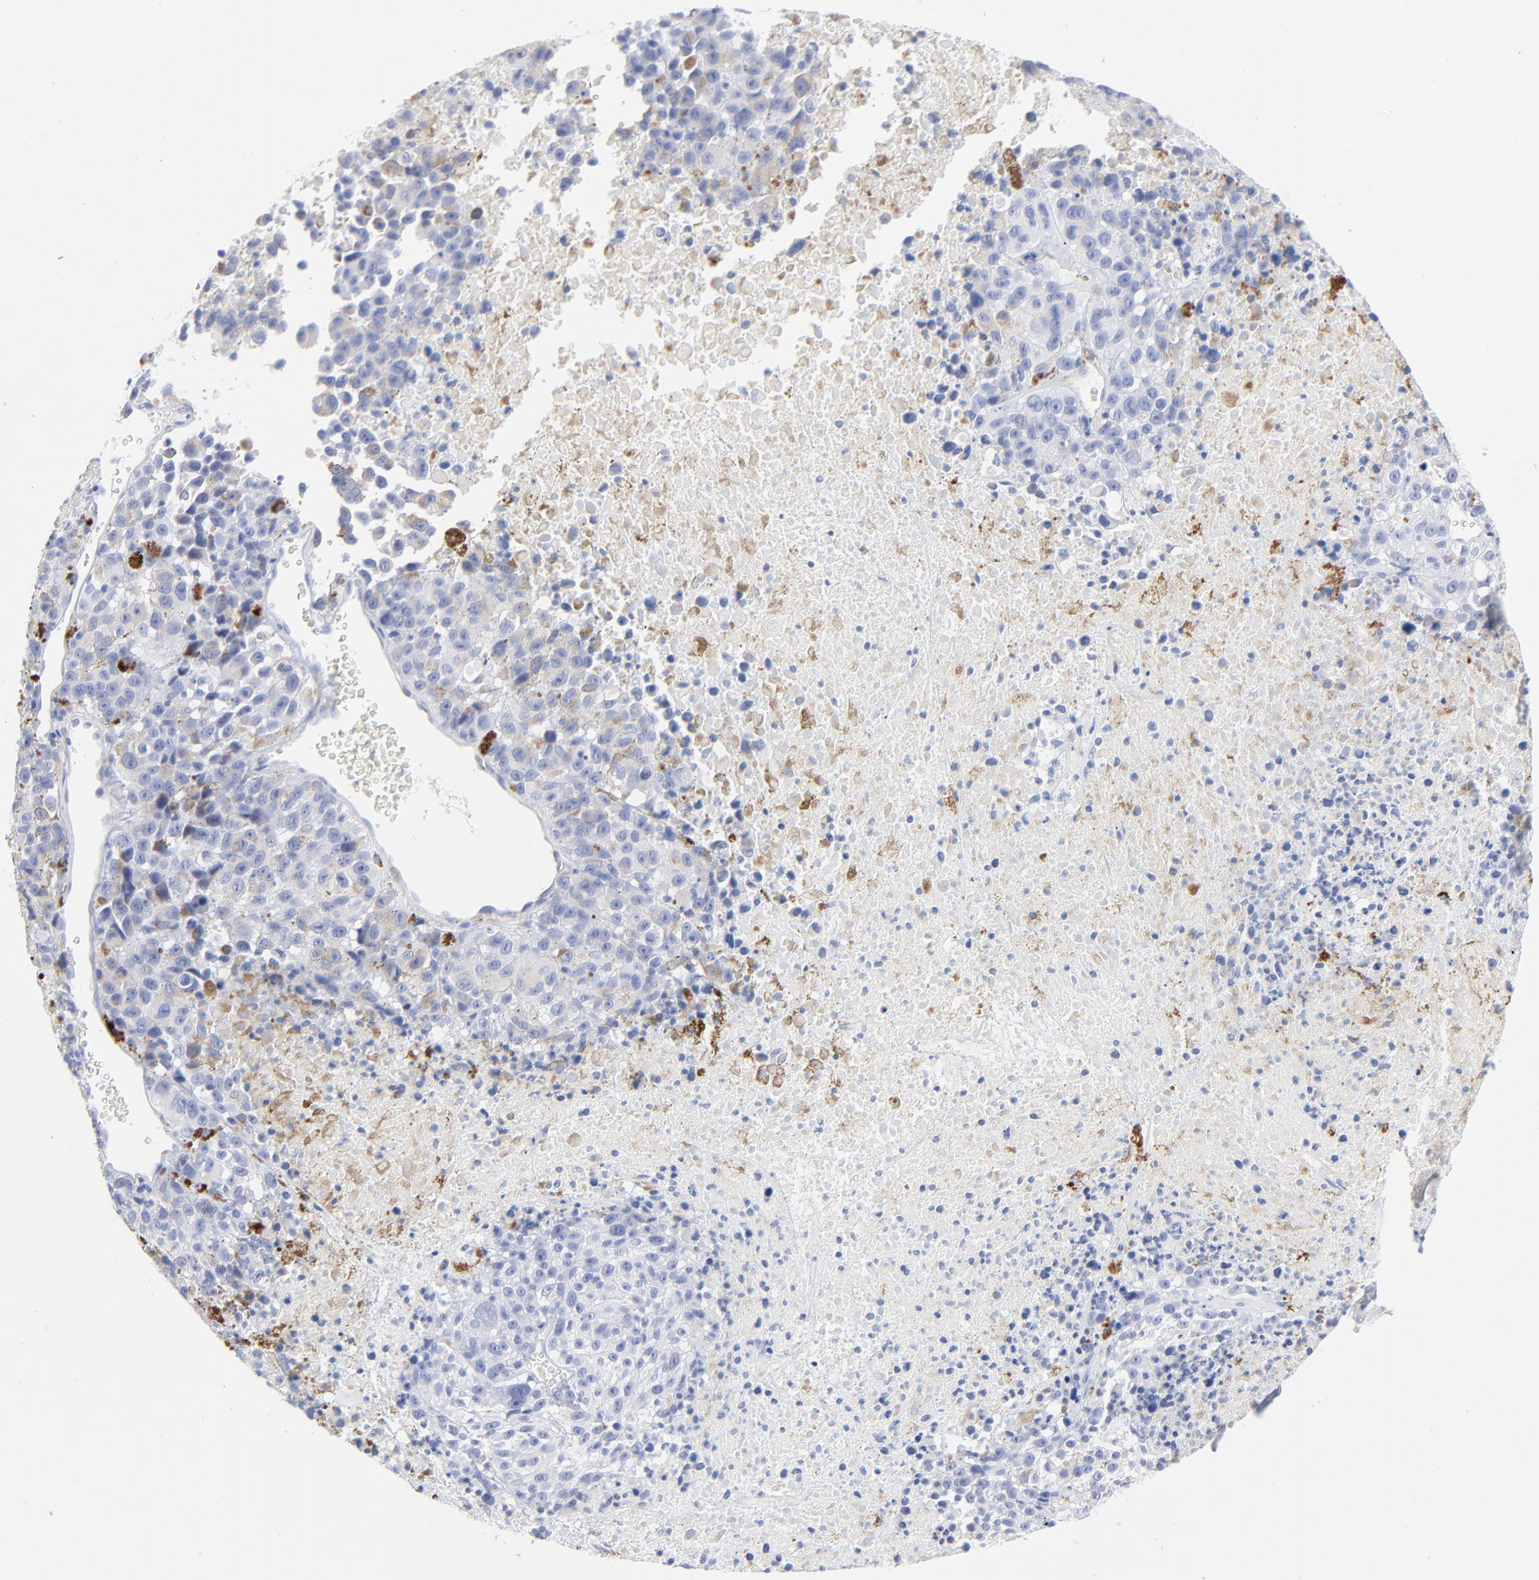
{"staining": {"intensity": "weak", "quantity": "<25%", "location": "cytoplasmic/membranous"}, "tissue": "melanoma", "cell_type": "Tumor cells", "image_type": "cancer", "snomed": [{"axis": "morphology", "description": "Malignant melanoma, Metastatic site"}, {"axis": "topography", "description": "Cerebral cortex"}], "caption": "There is no significant expression in tumor cells of malignant melanoma (metastatic site).", "gene": "CHCHD10", "patient": {"sex": "female", "age": 52}}